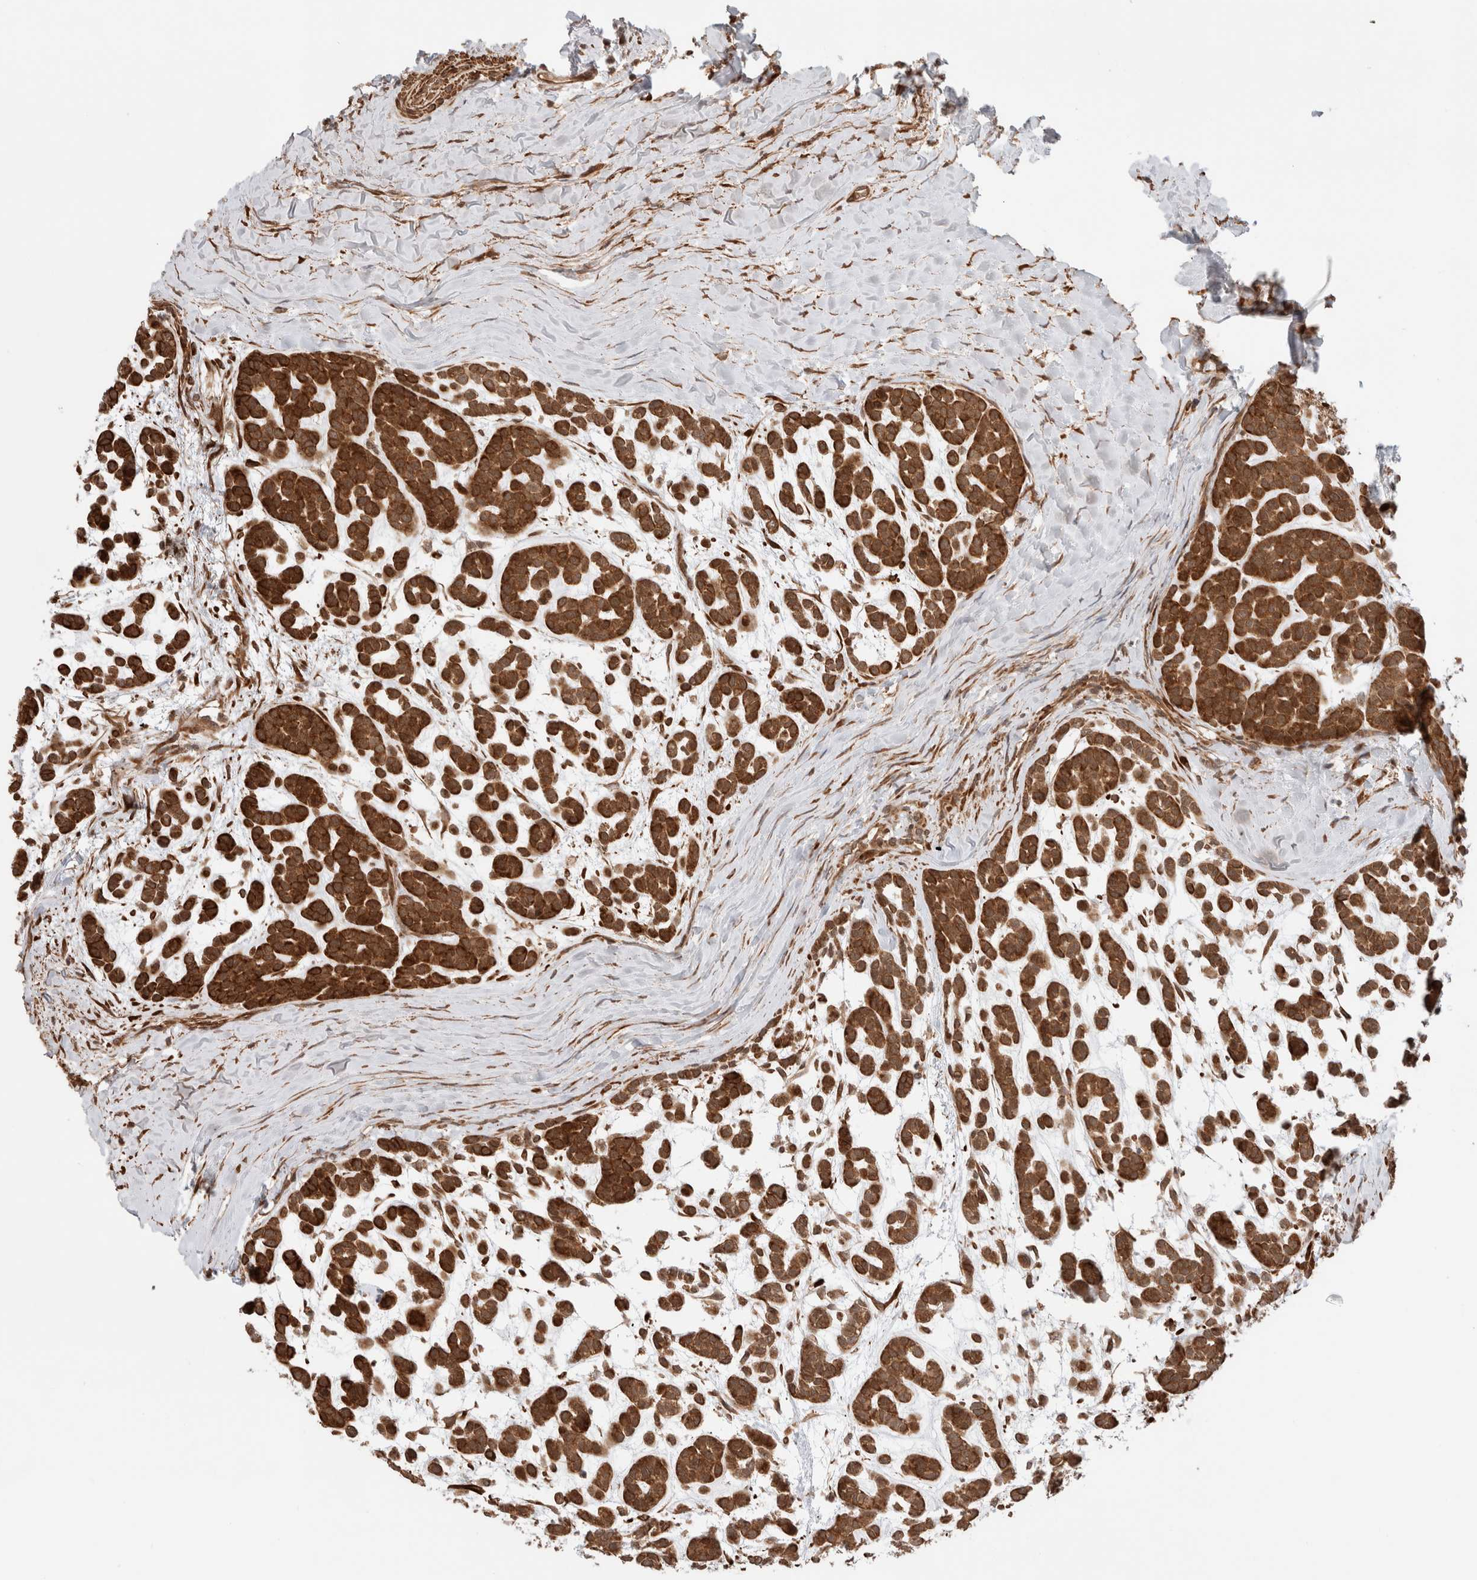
{"staining": {"intensity": "strong", "quantity": ">75%", "location": "cytoplasmic/membranous"}, "tissue": "head and neck cancer", "cell_type": "Tumor cells", "image_type": "cancer", "snomed": [{"axis": "morphology", "description": "Adenocarcinoma, NOS"}, {"axis": "morphology", "description": "Adenoma, NOS"}, {"axis": "topography", "description": "Head-Neck"}], "caption": "Human head and neck cancer stained with a protein marker demonstrates strong staining in tumor cells.", "gene": "ZNF649", "patient": {"sex": "female", "age": 55}}